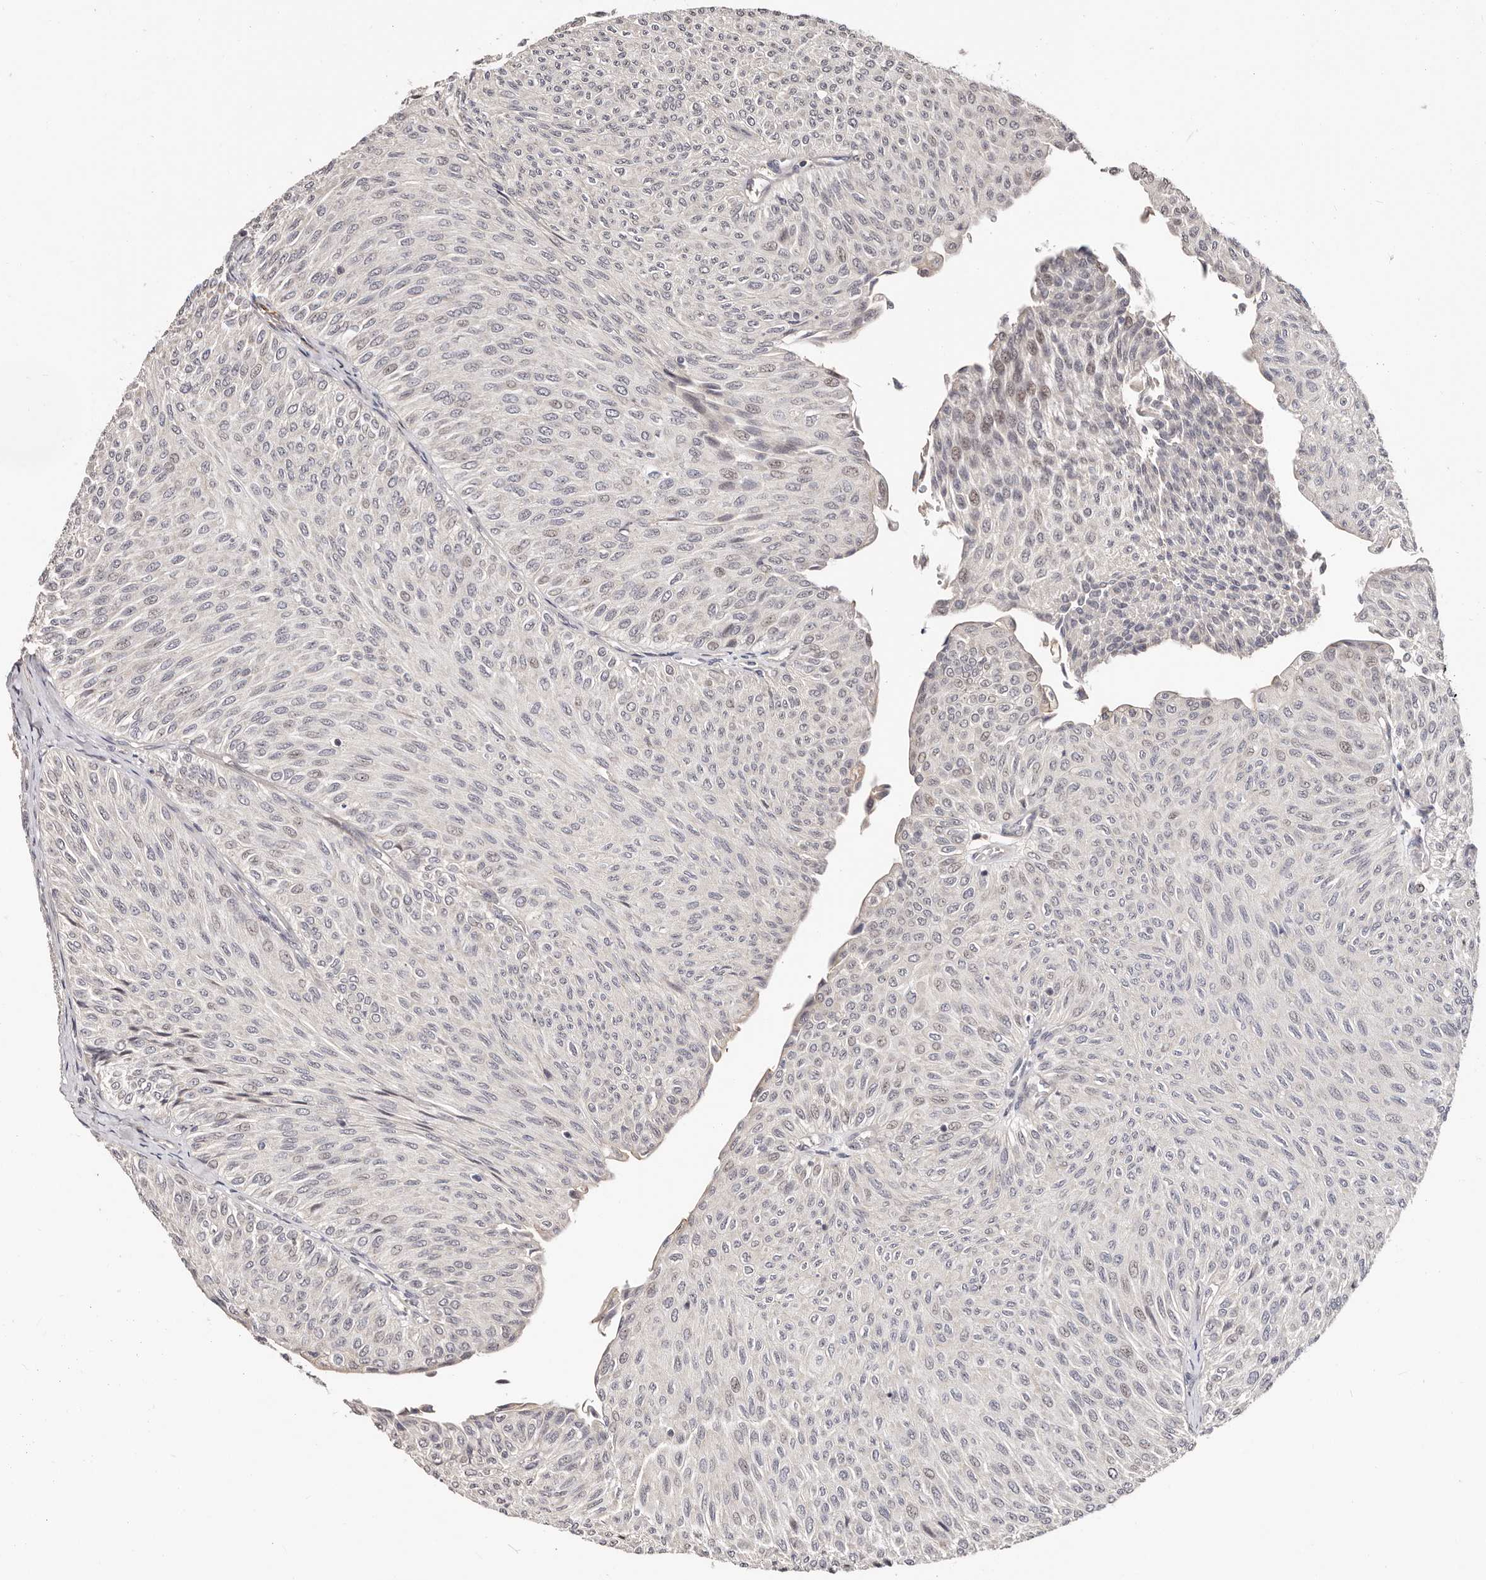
{"staining": {"intensity": "negative", "quantity": "none", "location": "none"}, "tissue": "urothelial cancer", "cell_type": "Tumor cells", "image_type": "cancer", "snomed": [{"axis": "morphology", "description": "Urothelial carcinoma, Low grade"}, {"axis": "topography", "description": "Urinary bladder"}], "caption": "Tumor cells are negative for brown protein staining in urothelial carcinoma (low-grade).", "gene": "TRIP13", "patient": {"sex": "male", "age": 78}}